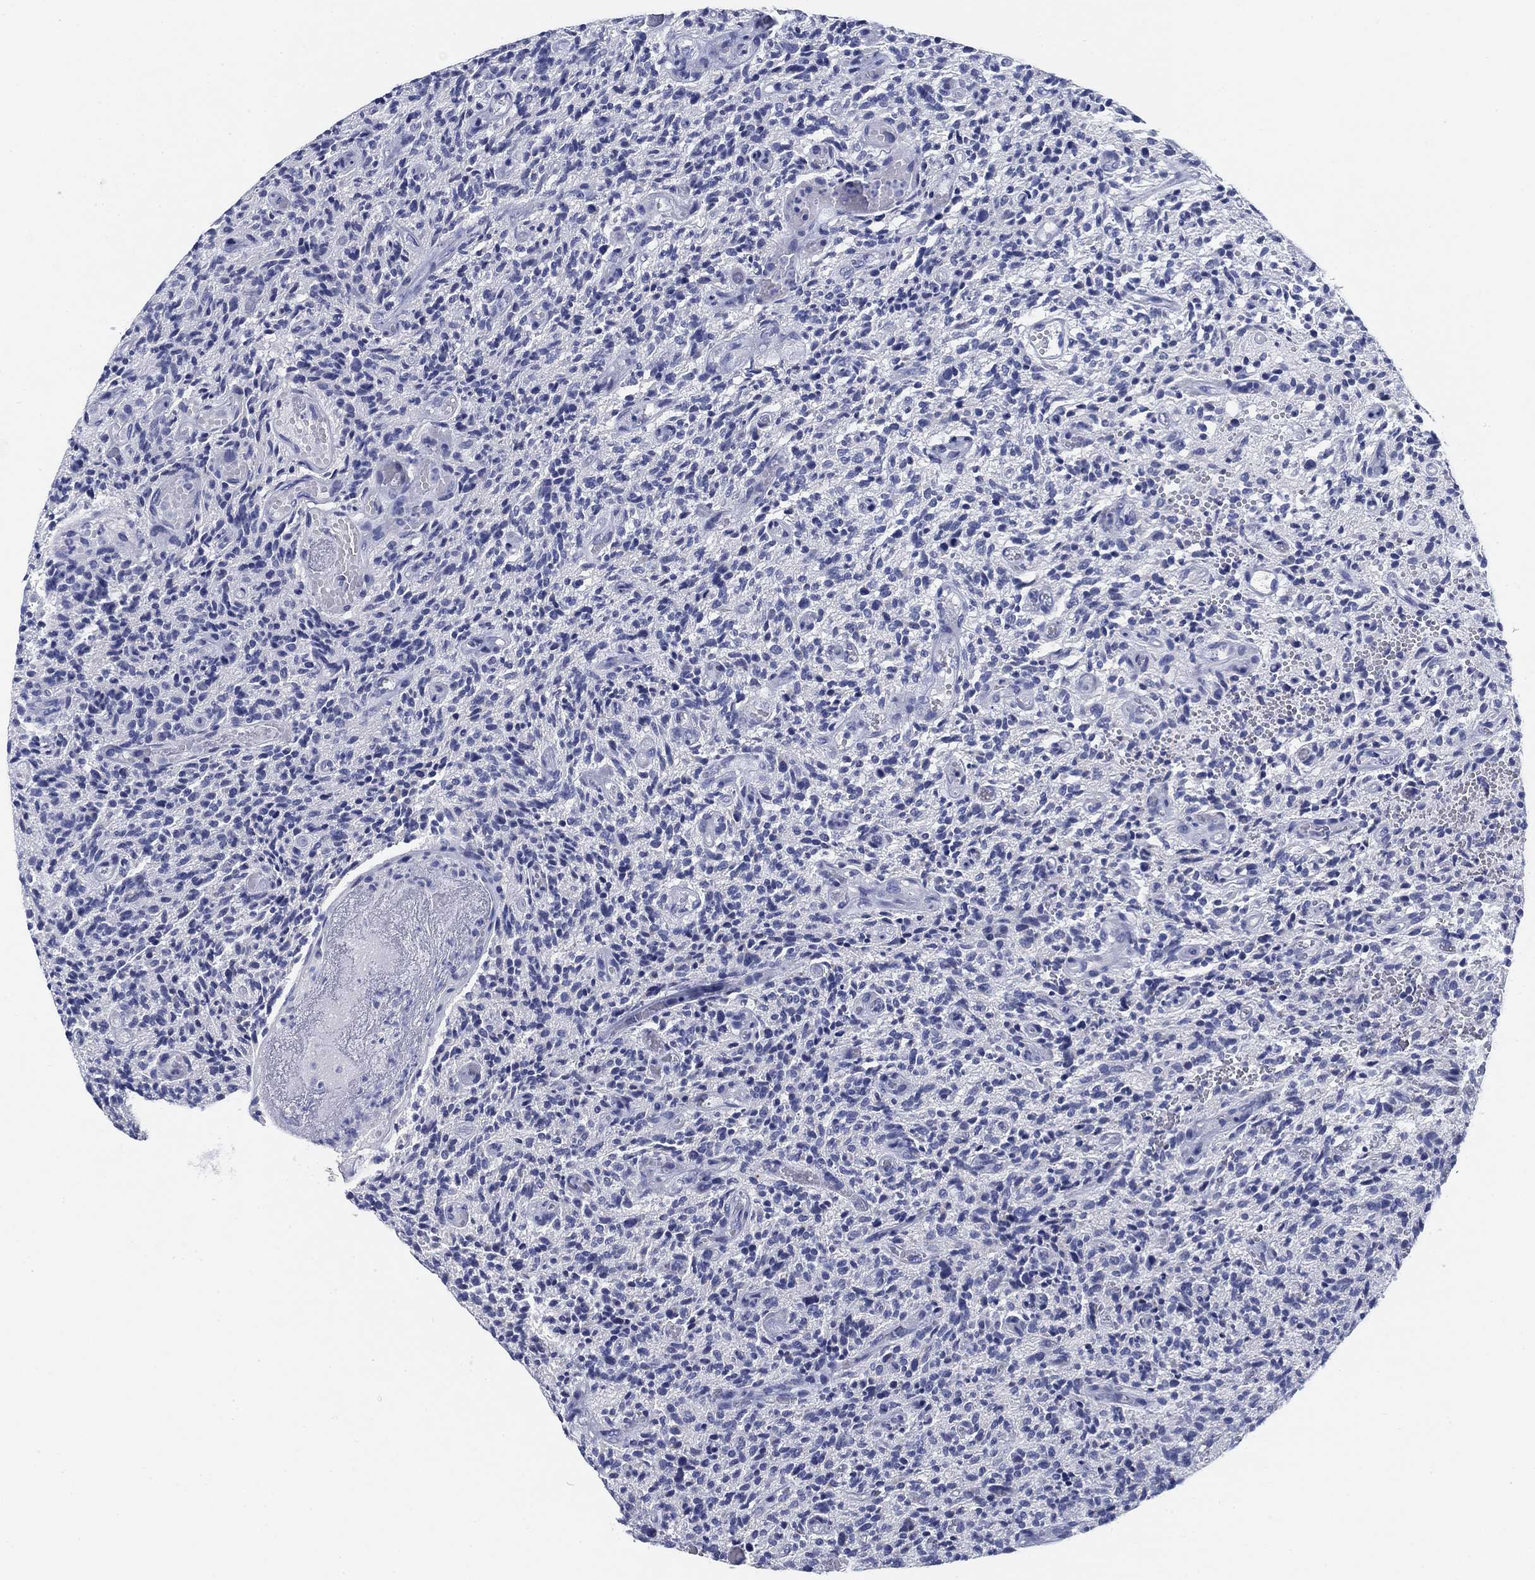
{"staining": {"intensity": "negative", "quantity": "none", "location": "none"}, "tissue": "glioma", "cell_type": "Tumor cells", "image_type": "cancer", "snomed": [{"axis": "morphology", "description": "Glioma, malignant, High grade"}, {"axis": "topography", "description": "Brain"}], "caption": "An immunohistochemistry (IHC) image of malignant glioma (high-grade) is shown. There is no staining in tumor cells of malignant glioma (high-grade).", "gene": "CLUL1", "patient": {"sex": "male", "age": 64}}